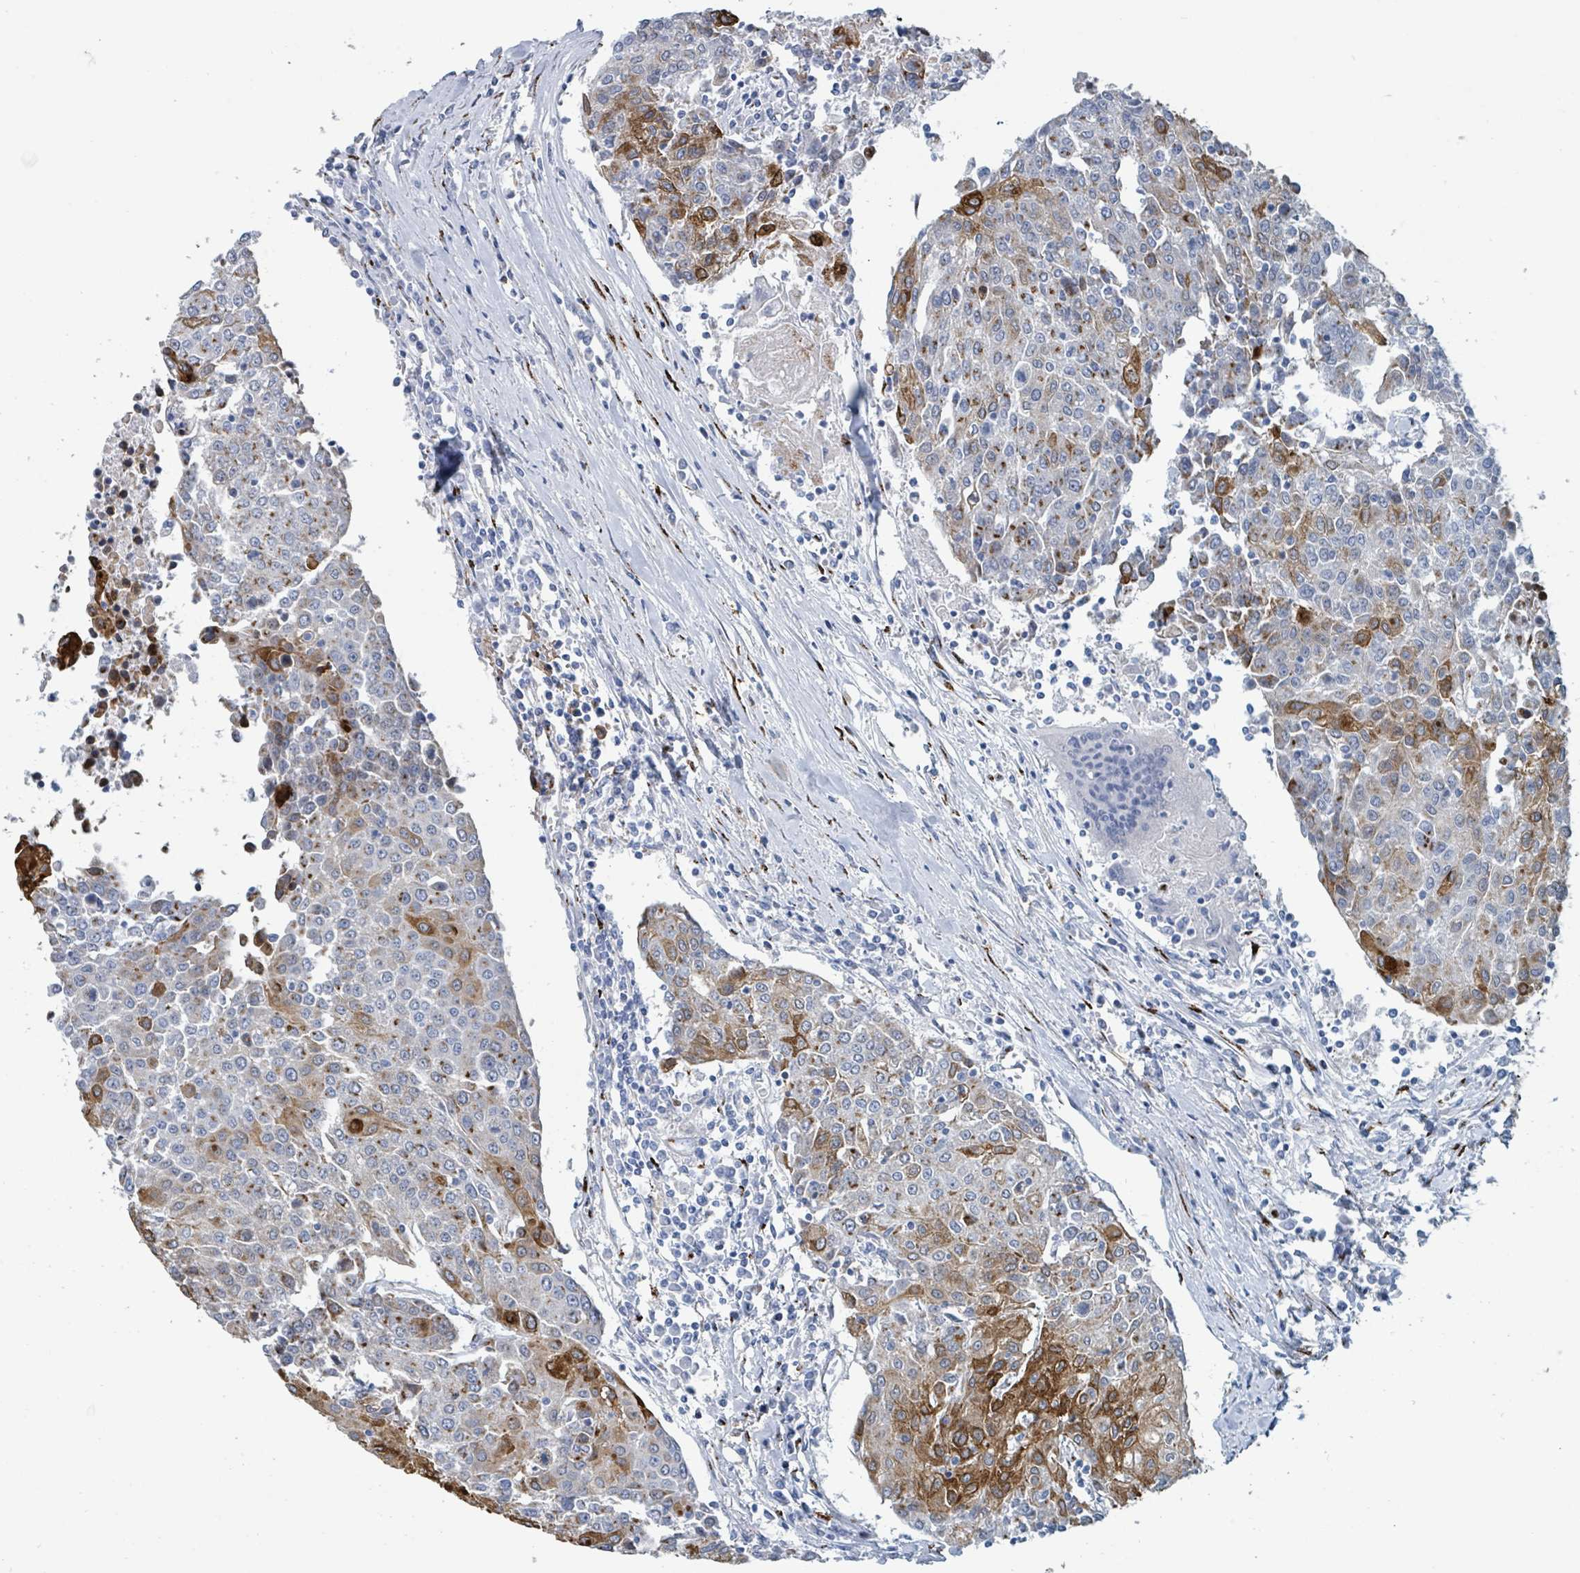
{"staining": {"intensity": "moderate", "quantity": "25%-75%", "location": "cytoplasmic/membranous"}, "tissue": "urothelial cancer", "cell_type": "Tumor cells", "image_type": "cancer", "snomed": [{"axis": "morphology", "description": "Urothelial carcinoma, High grade"}, {"axis": "topography", "description": "Urinary bladder"}], "caption": "DAB (3,3'-diaminobenzidine) immunohistochemical staining of human urothelial carcinoma (high-grade) reveals moderate cytoplasmic/membranous protein staining in approximately 25%-75% of tumor cells.", "gene": "DCAF5", "patient": {"sex": "female", "age": 85}}